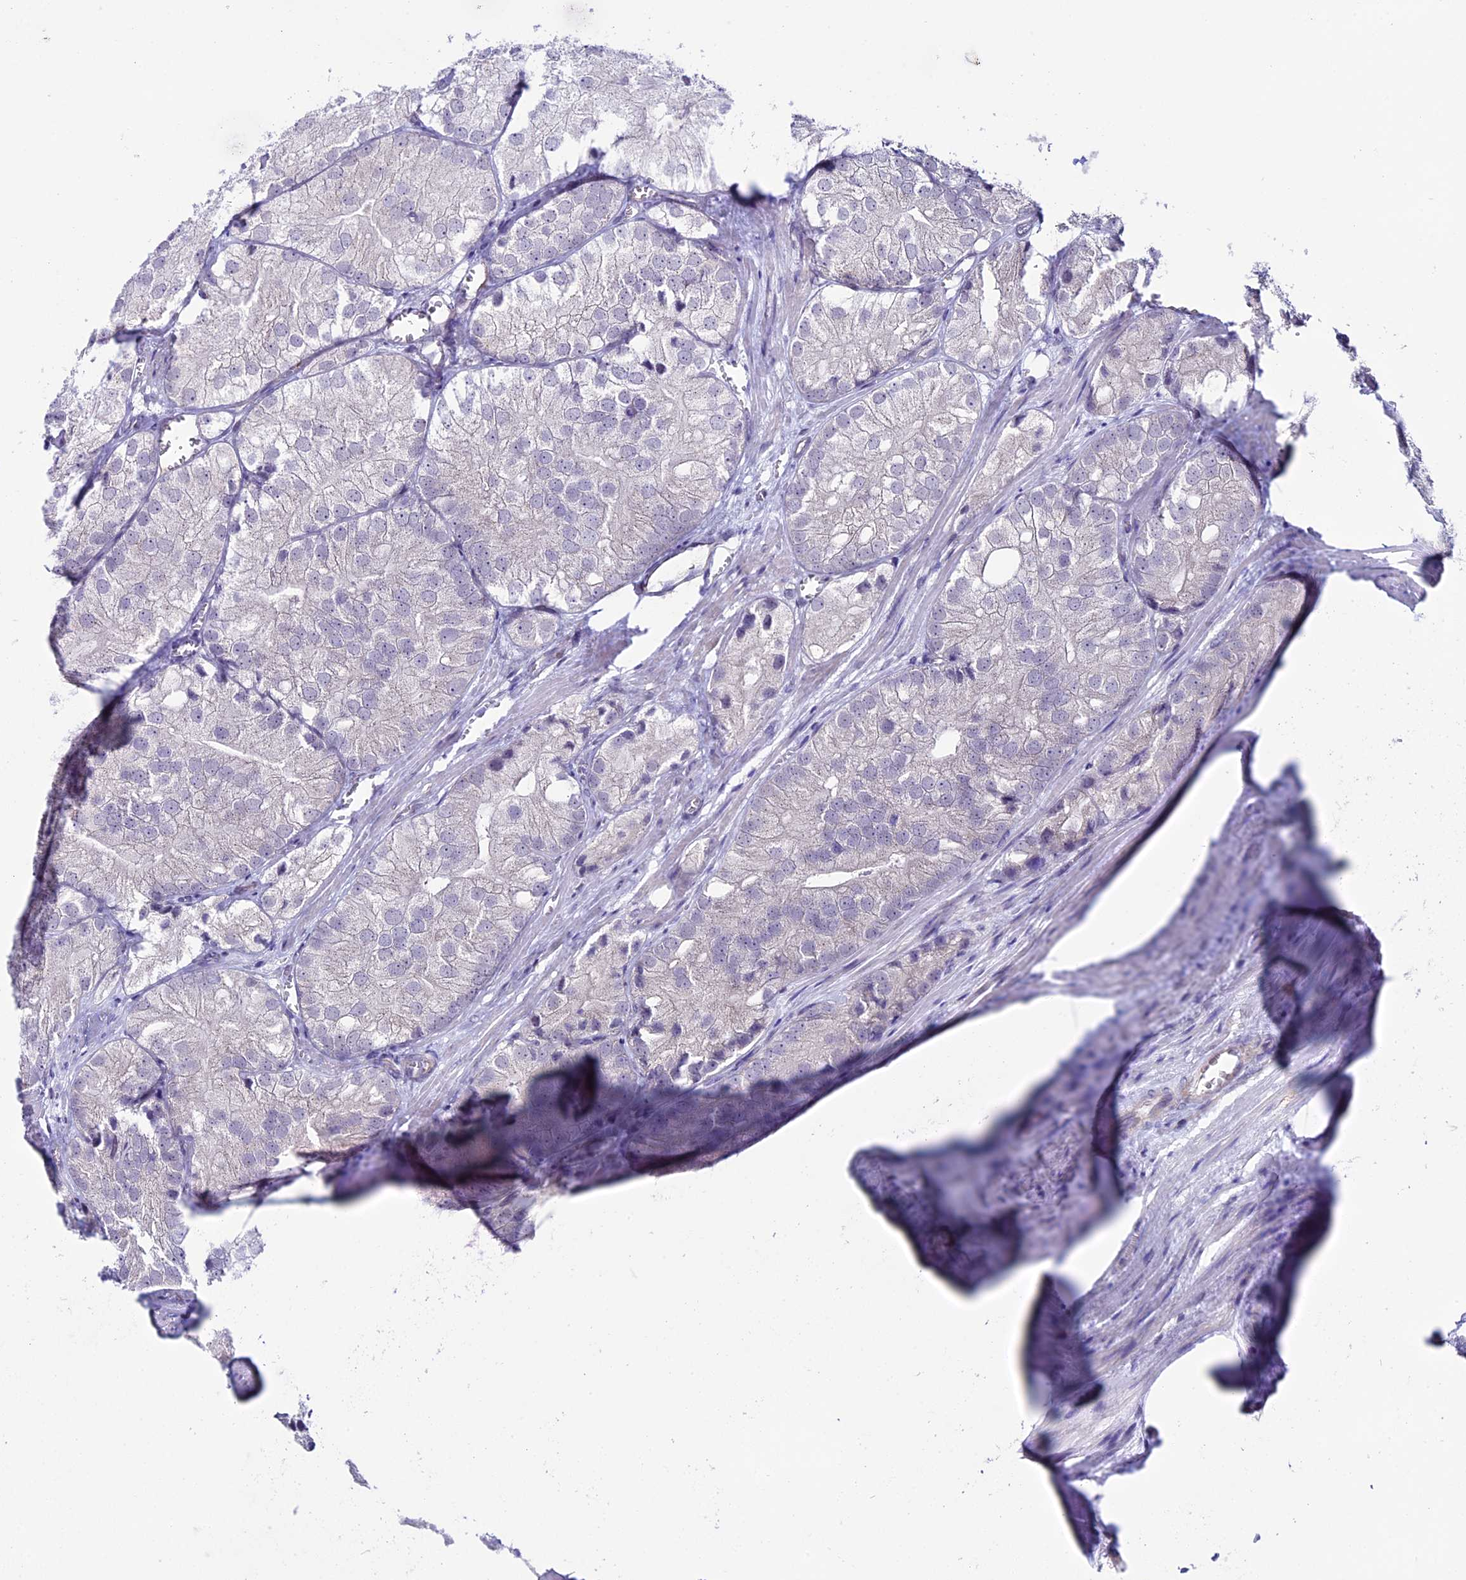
{"staining": {"intensity": "negative", "quantity": "none", "location": "none"}, "tissue": "prostate cancer", "cell_type": "Tumor cells", "image_type": "cancer", "snomed": [{"axis": "morphology", "description": "Adenocarcinoma, Low grade"}, {"axis": "topography", "description": "Prostate"}], "caption": "Human prostate cancer (low-grade adenocarcinoma) stained for a protein using immunohistochemistry (IHC) displays no staining in tumor cells.", "gene": "TMEM171", "patient": {"sex": "male", "age": 69}}